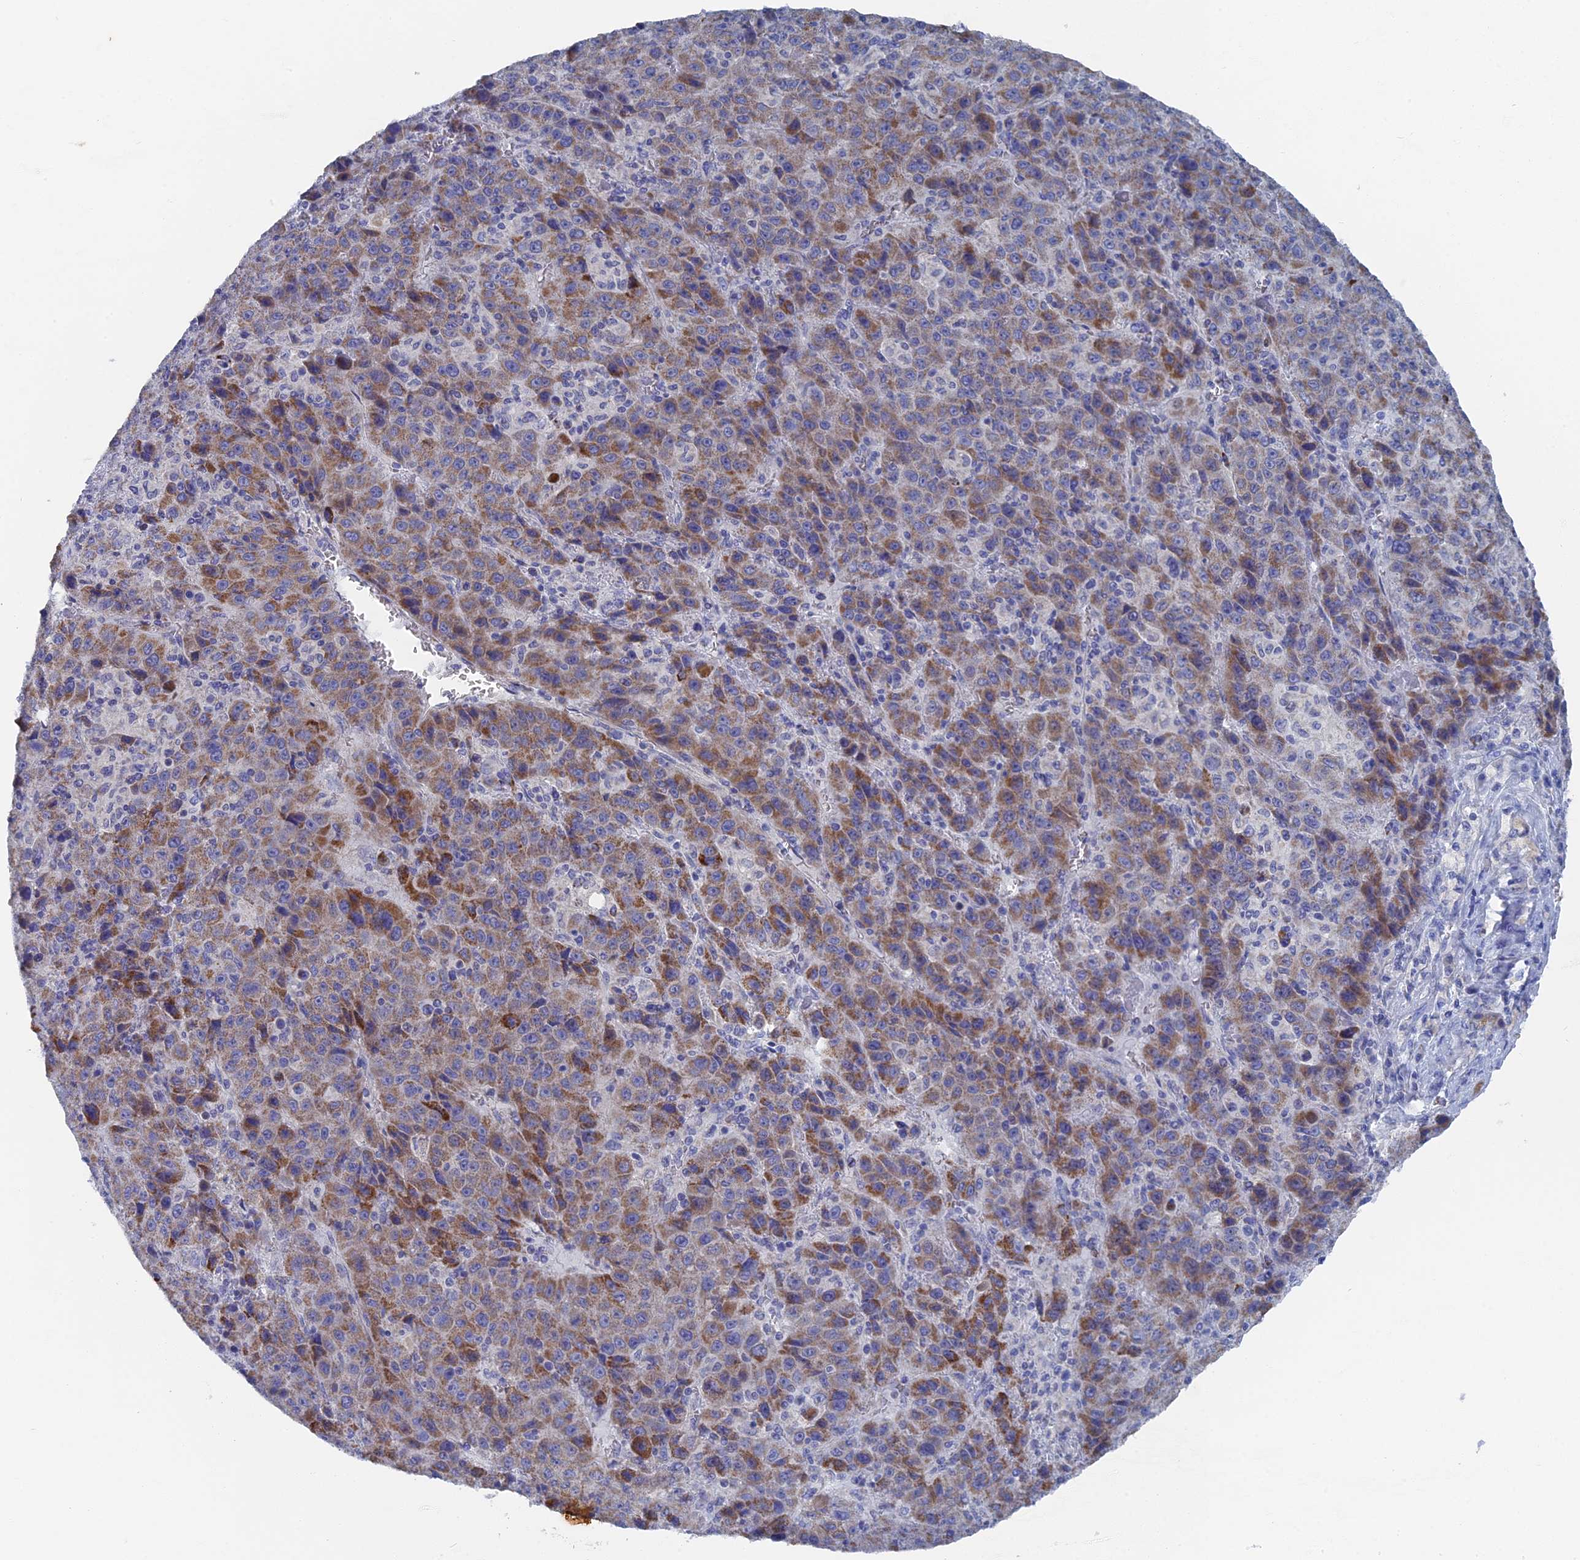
{"staining": {"intensity": "moderate", "quantity": "25%-75%", "location": "cytoplasmic/membranous"}, "tissue": "liver cancer", "cell_type": "Tumor cells", "image_type": "cancer", "snomed": [{"axis": "morphology", "description": "Carcinoma, Hepatocellular, NOS"}, {"axis": "topography", "description": "Liver"}], "caption": "Human hepatocellular carcinoma (liver) stained with a protein marker shows moderate staining in tumor cells.", "gene": "HIGD1A", "patient": {"sex": "female", "age": 53}}